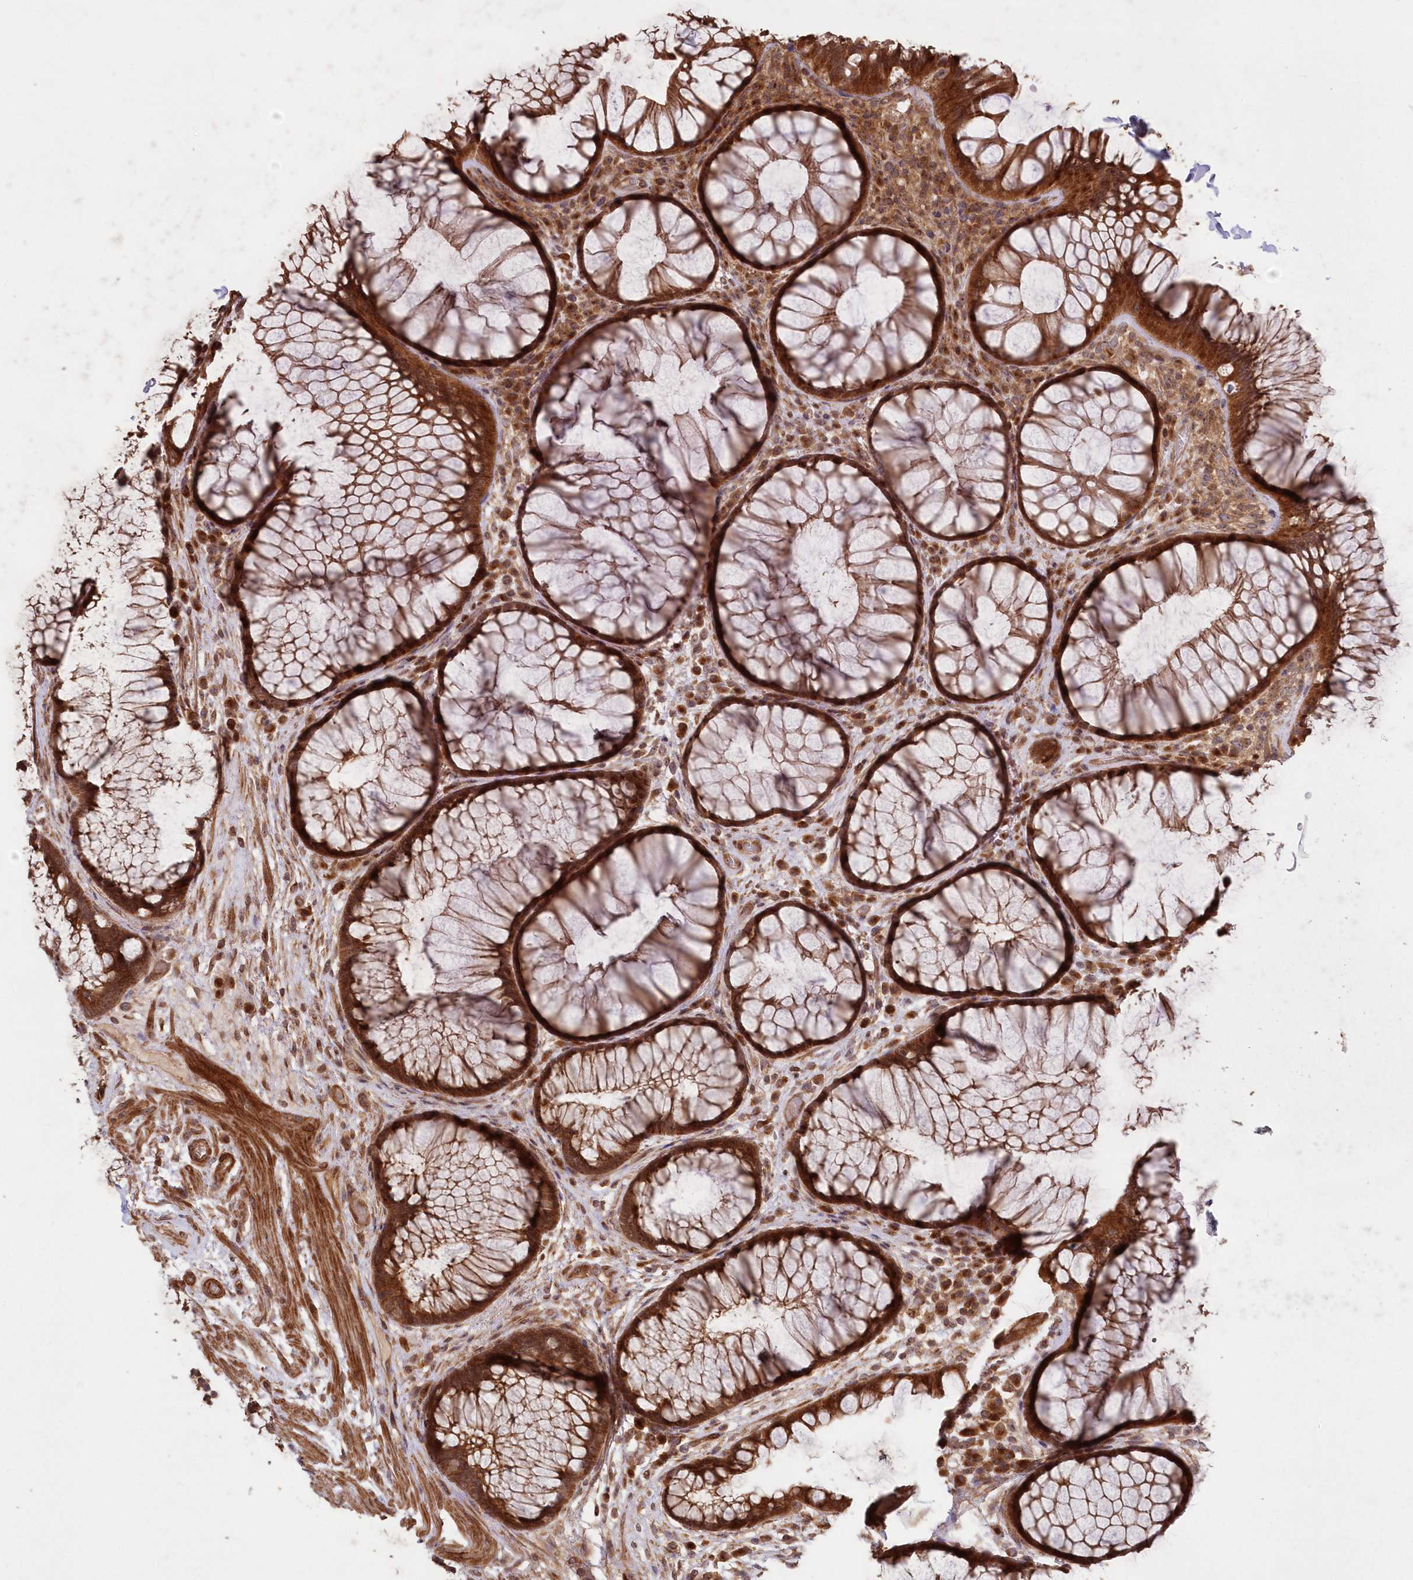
{"staining": {"intensity": "strong", "quantity": ">75%", "location": "cytoplasmic/membranous"}, "tissue": "rectum", "cell_type": "Glandular cells", "image_type": "normal", "snomed": [{"axis": "morphology", "description": "Normal tissue, NOS"}, {"axis": "topography", "description": "Rectum"}], "caption": "Human rectum stained with a brown dye exhibits strong cytoplasmic/membranous positive positivity in about >75% of glandular cells.", "gene": "TBCA", "patient": {"sex": "male", "age": 51}}